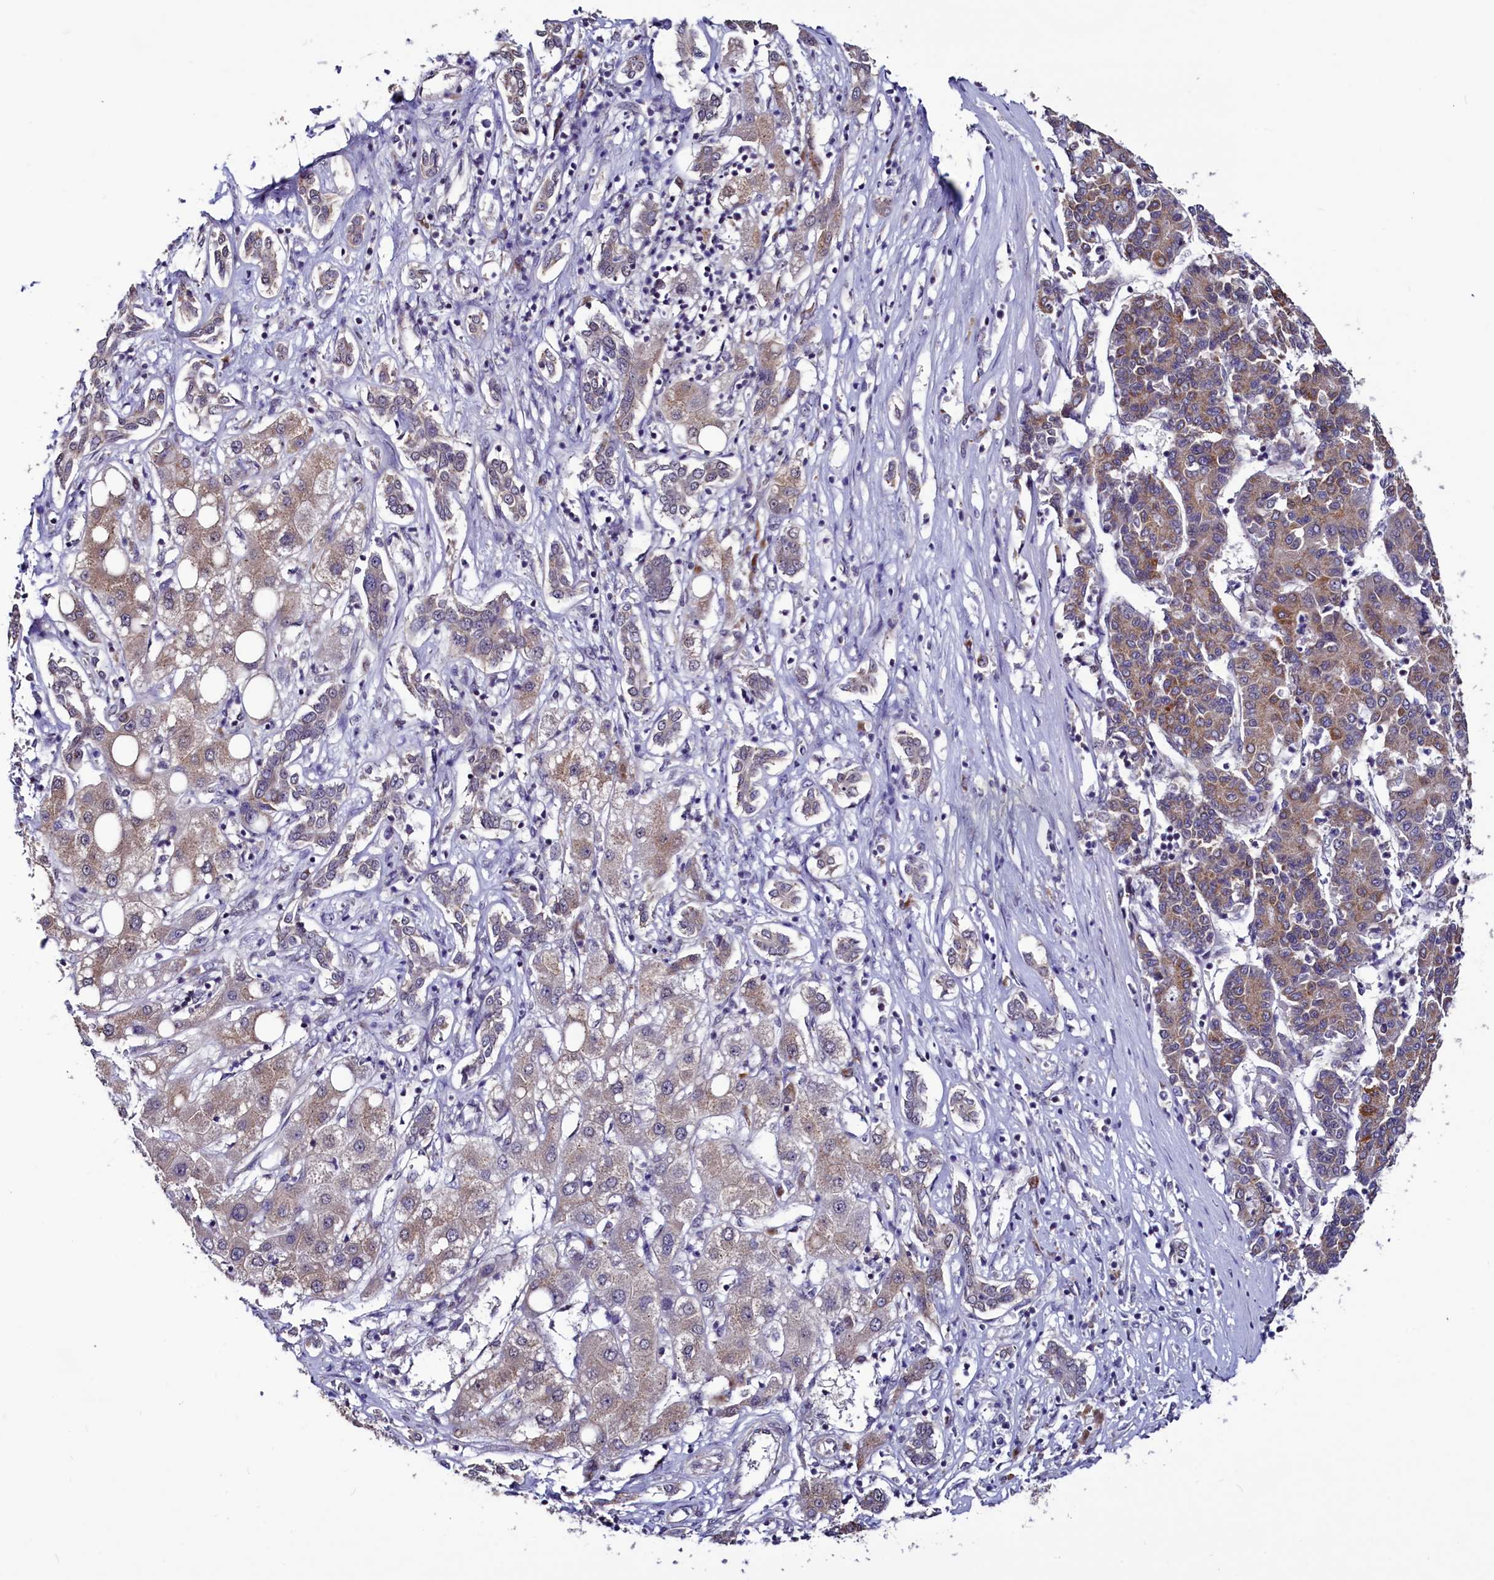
{"staining": {"intensity": "moderate", "quantity": "25%-75%", "location": "cytoplasmic/membranous"}, "tissue": "liver cancer", "cell_type": "Tumor cells", "image_type": "cancer", "snomed": [{"axis": "morphology", "description": "Carcinoma, Hepatocellular, NOS"}, {"axis": "topography", "description": "Liver"}], "caption": "Liver hepatocellular carcinoma was stained to show a protein in brown. There is medium levels of moderate cytoplasmic/membranous expression in approximately 25%-75% of tumor cells. Nuclei are stained in blue.", "gene": "SEC24C", "patient": {"sex": "male", "age": 65}}